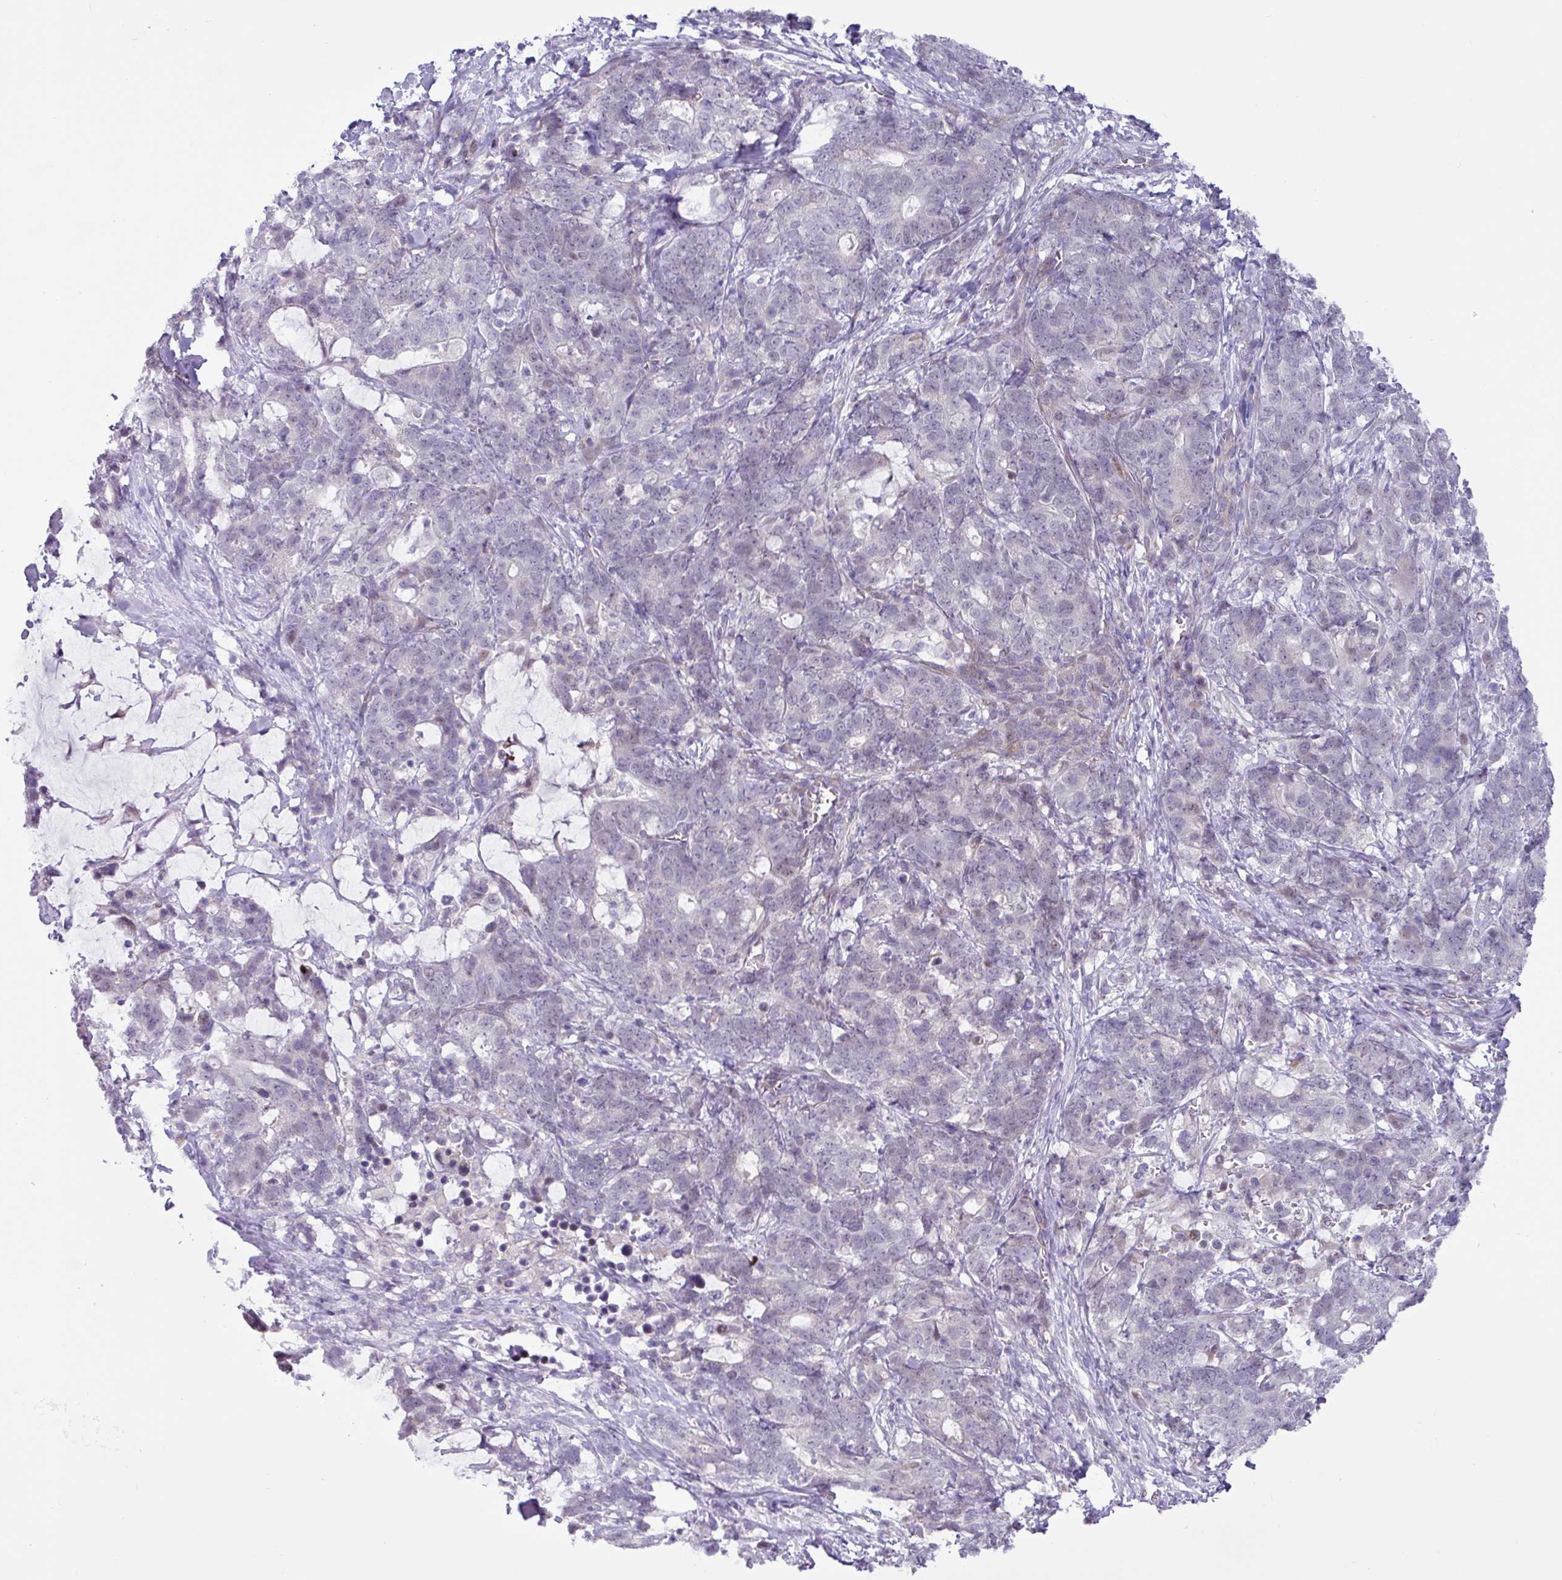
{"staining": {"intensity": "negative", "quantity": "none", "location": "none"}, "tissue": "stomach cancer", "cell_type": "Tumor cells", "image_type": "cancer", "snomed": [{"axis": "morphology", "description": "Normal tissue, NOS"}, {"axis": "morphology", "description": "Adenocarcinoma, NOS"}, {"axis": "topography", "description": "Stomach"}], "caption": "There is no significant expression in tumor cells of stomach adenocarcinoma. The staining is performed using DAB (3,3'-diaminobenzidine) brown chromogen with nuclei counter-stained in using hematoxylin.", "gene": "PARP2", "patient": {"sex": "female", "age": 64}}